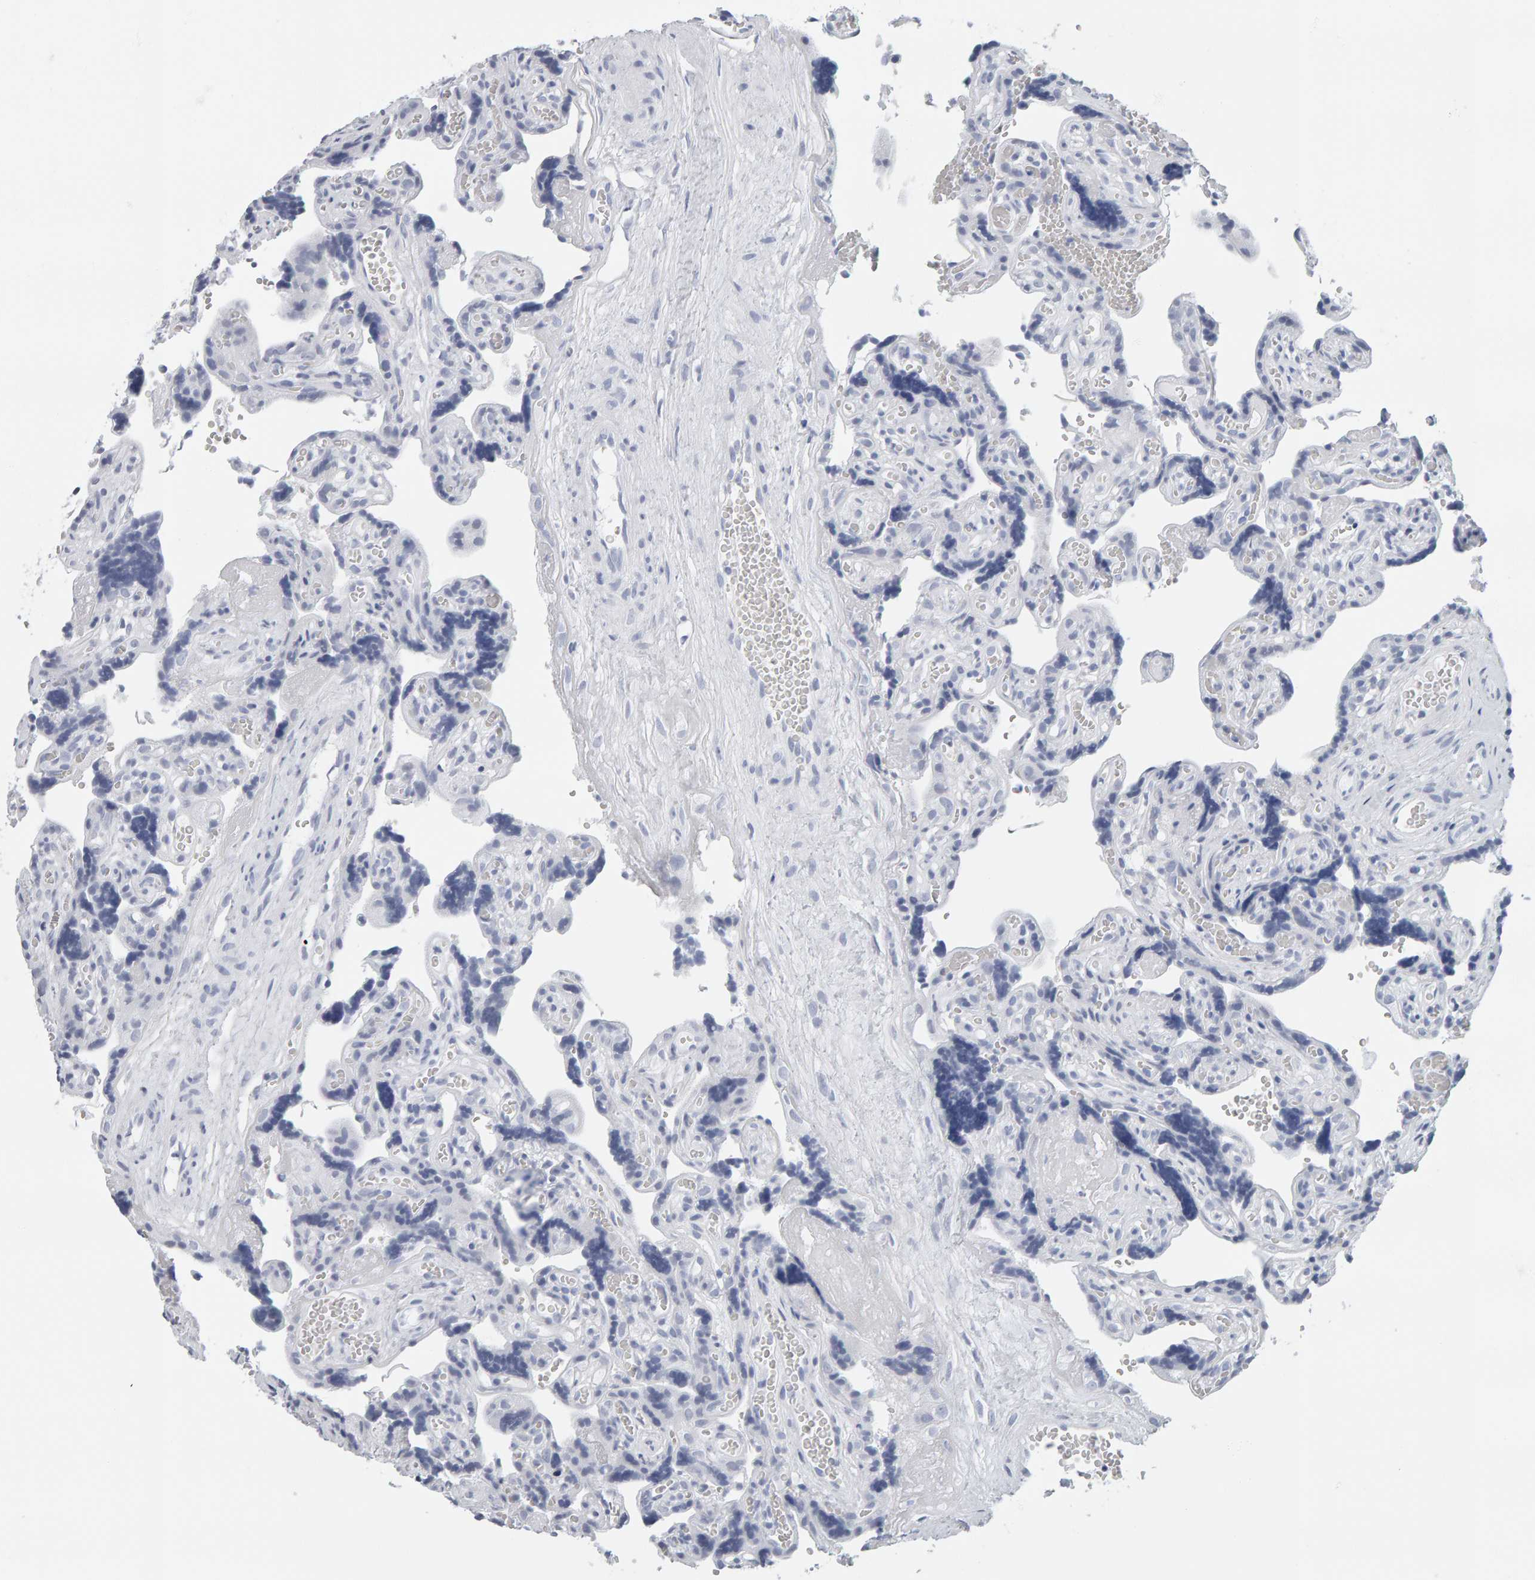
{"staining": {"intensity": "negative", "quantity": "none", "location": "none"}, "tissue": "placenta", "cell_type": "Trophoblastic cells", "image_type": "normal", "snomed": [{"axis": "morphology", "description": "Normal tissue, NOS"}, {"axis": "topography", "description": "Placenta"}], "caption": "Image shows no significant protein expression in trophoblastic cells of unremarkable placenta.", "gene": "SPACA3", "patient": {"sex": "female", "age": 30}}